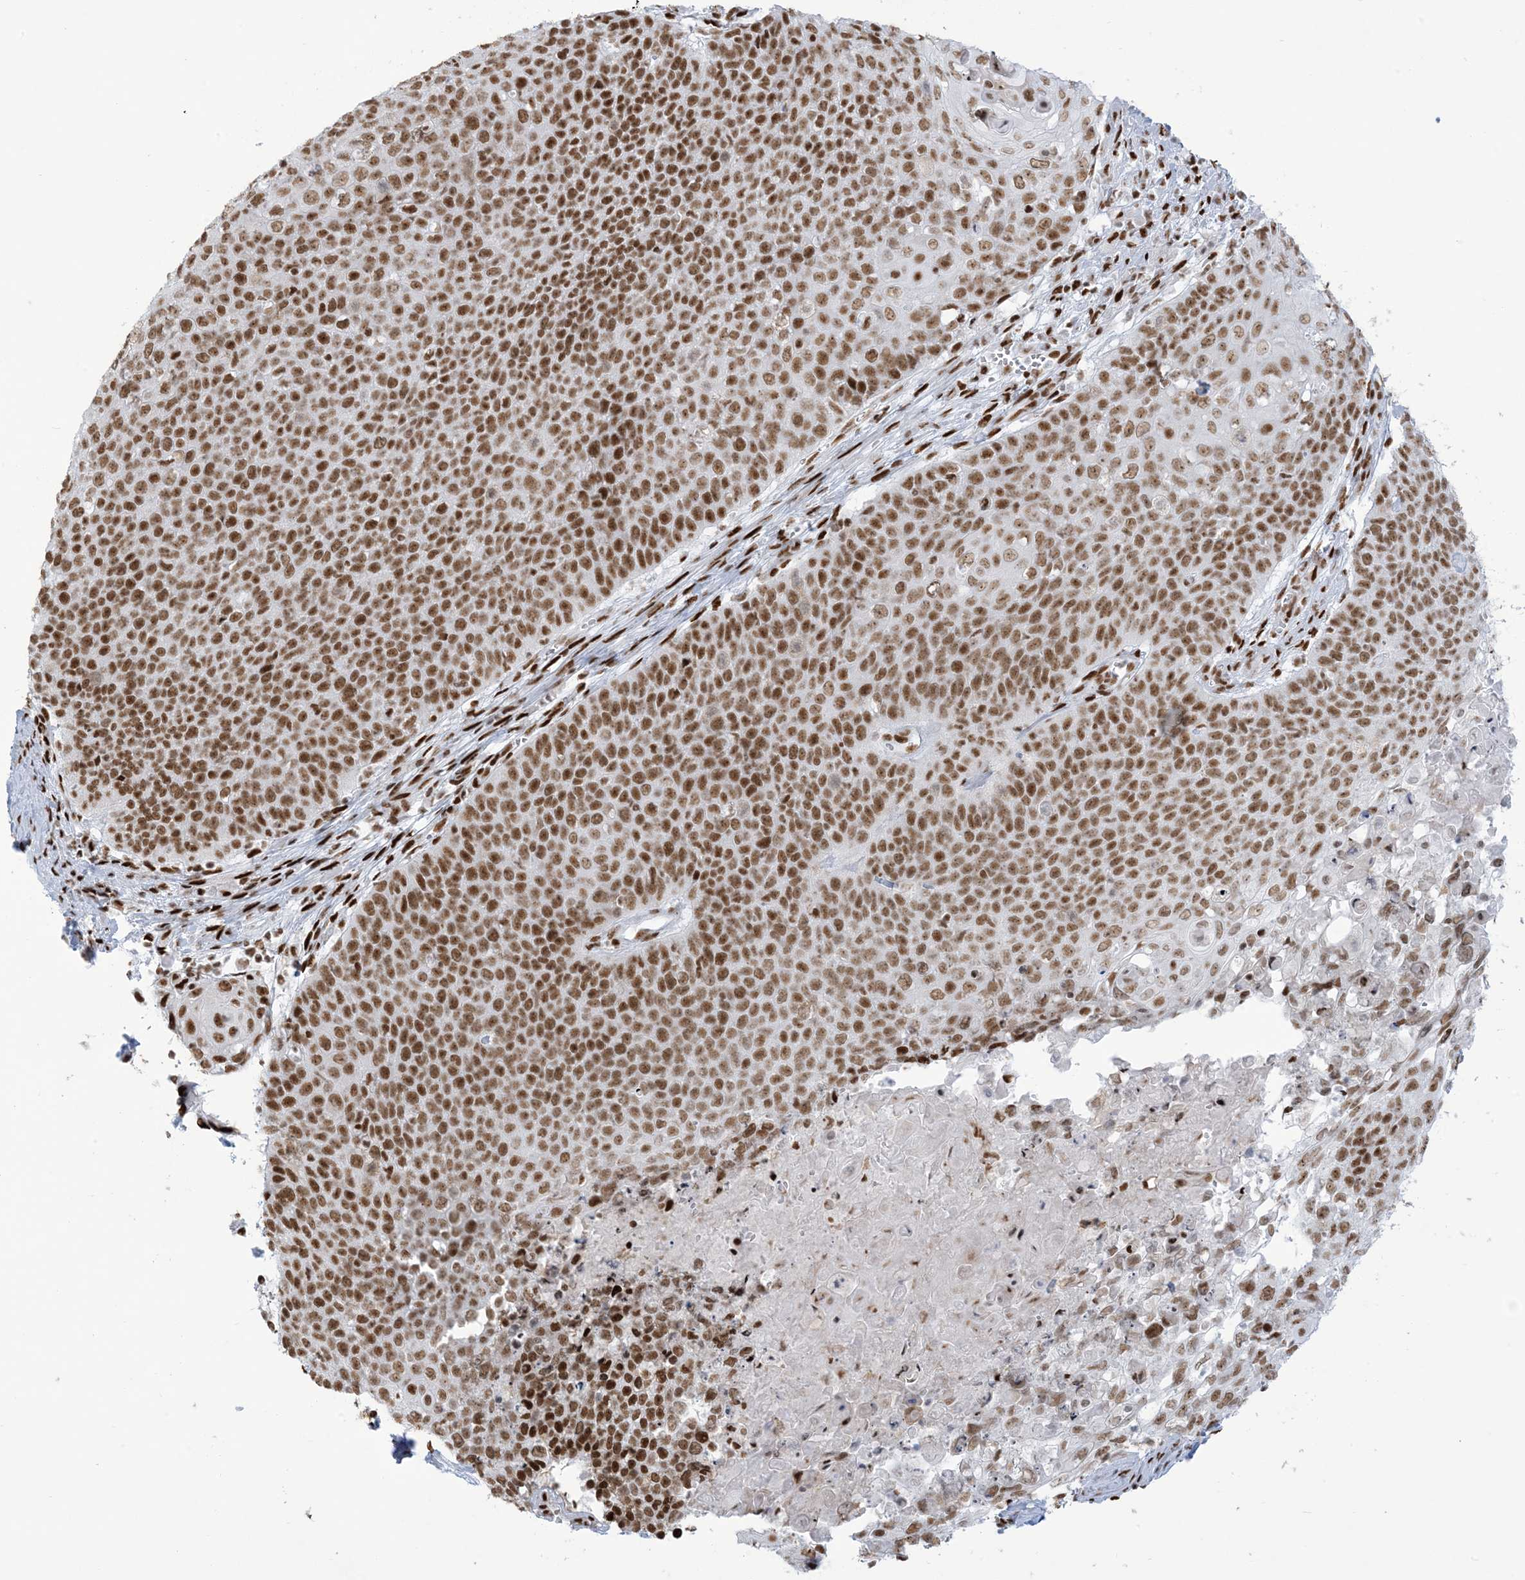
{"staining": {"intensity": "moderate", "quantity": ">75%", "location": "nuclear"}, "tissue": "cervical cancer", "cell_type": "Tumor cells", "image_type": "cancer", "snomed": [{"axis": "morphology", "description": "Squamous cell carcinoma, NOS"}, {"axis": "topography", "description": "Cervix"}], "caption": "Cervical cancer (squamous cell carcinoma) was stained to show a protein in brown. There is medium levels of moderate nuclear positivity in approximately >75% of tumor cells.", "gene": "STAG1", "patient": {"sex": "female", "age": 39}}